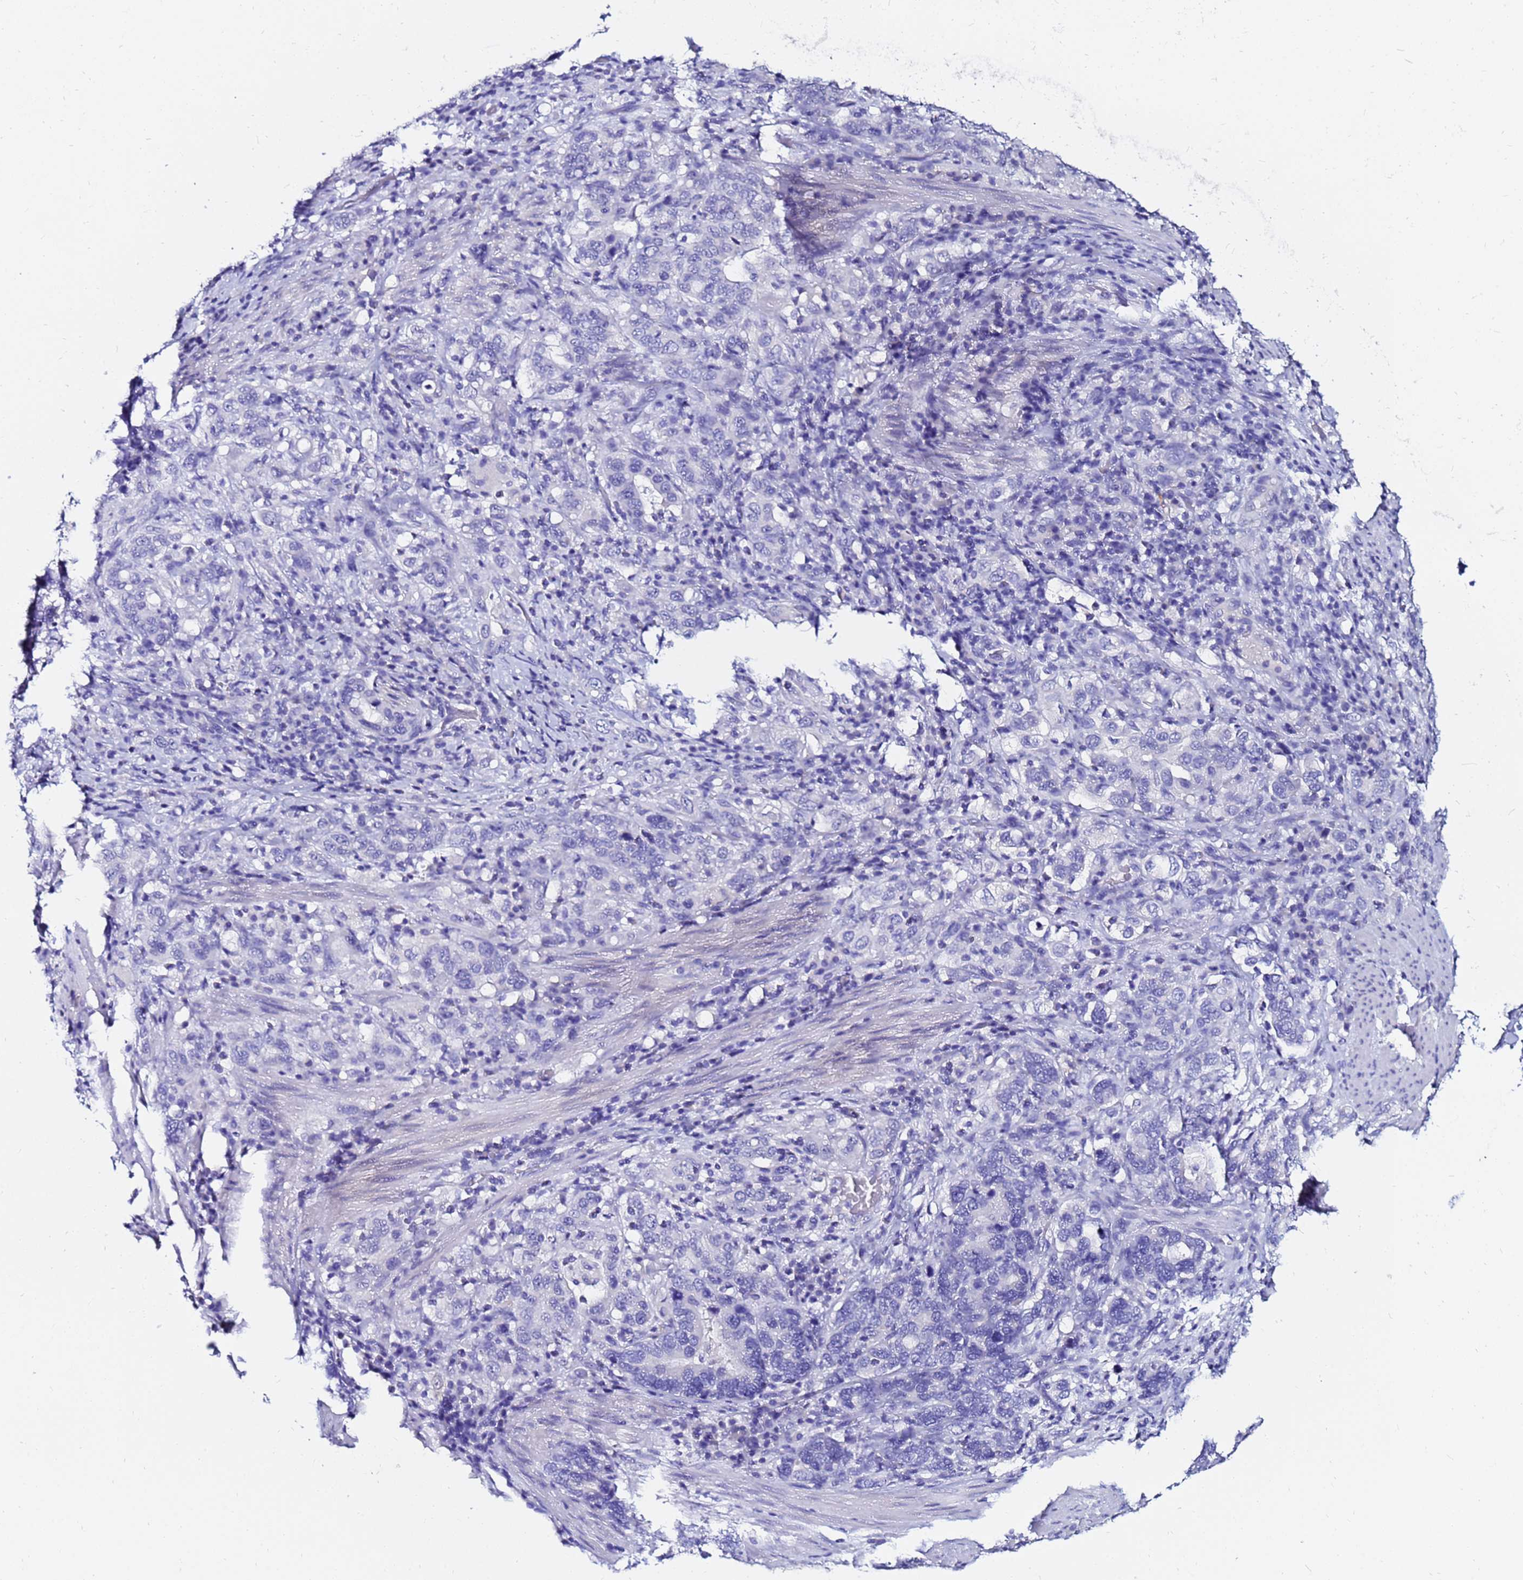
{"staining": {"intensity": "negative", "quantity": "none", "location": "none"}, "tissue": "stomach cancer", "cell_type": "Tumor cells", "image_type": "cancer", "snomed": [{"axis": "morphology", "description": "Adenocarcinoma, NOS"}, {"axis": "topography", "description": "Stomach, upper"}, {"axis": "topography", "description": "Stomach"}], "caption": "A high-resolution photomicrograph shows IHC staining of stomach cancer (adenocarcinoma), which exhibits no significant expression in tumor cells. Nuclei are stained in blue.", "gene": "PPP1R14C", "patient": {"sex": "male", "age": 62}}